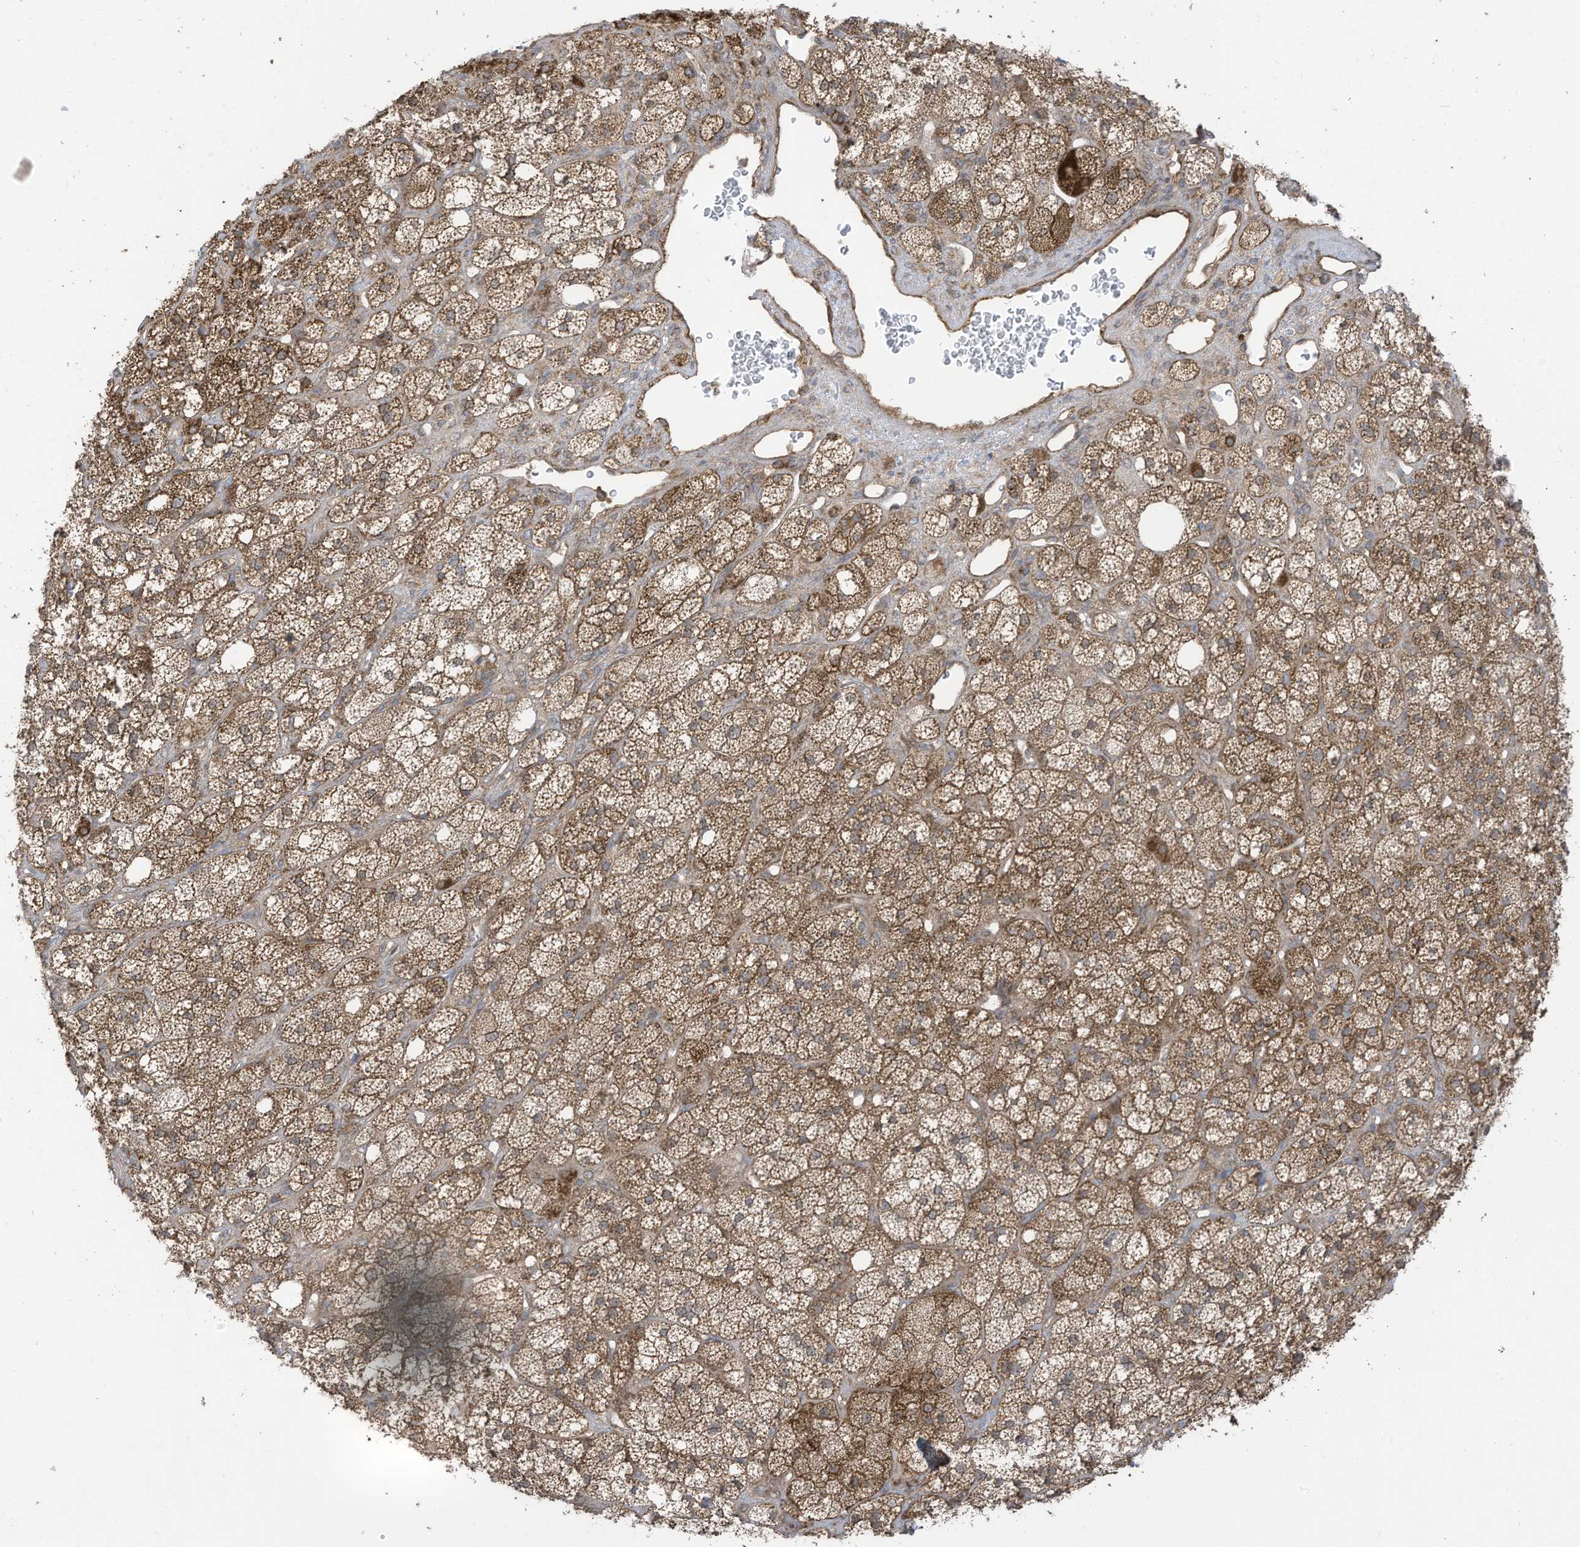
{"staining": {"intensity": "strong", "quantity": ">75%", "location": "cytoplasmic/membranous"}, "tissue": "adrenal gland", "cell_type": "Glandular cells", "image_type": "normal", "snomed": [{"axis": "morphology", "description": "Normal tissue, NOS"}, {"axis": "topography", "description": "Adrenal gland"}], "caption": "IHC (DAB) staining of normal adrenal gland displays strong cytoplasmic/membranous protein positivity in approximately >75% of glandular cells.", "gene": "REPS1", "patient": {"sex": "male", "age": 61}}